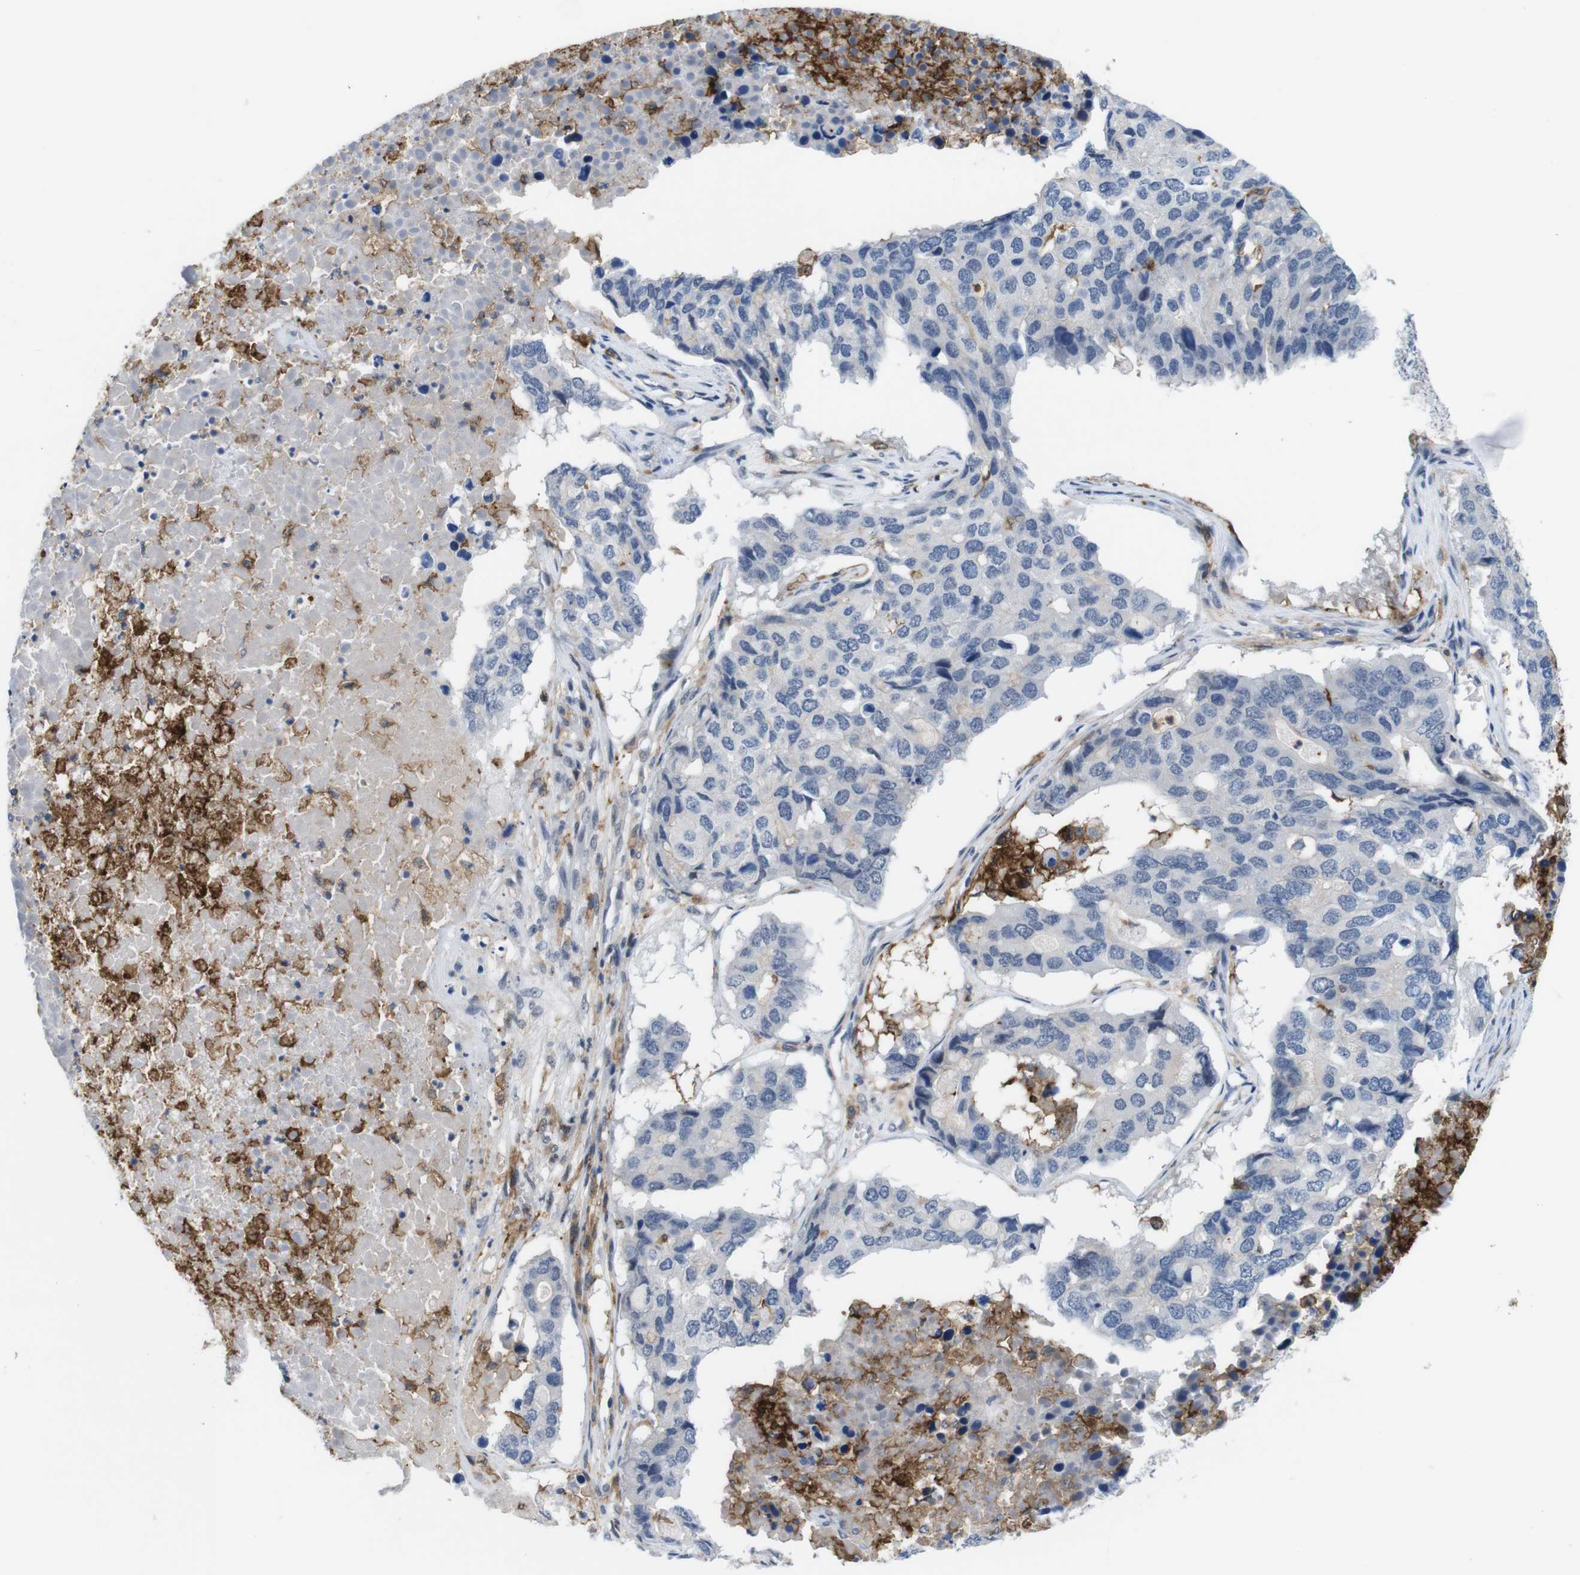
{"staining": {"intensity": "negative", "quantity": "none", "location": "none"}, "tissue": "pancreatic cancer", "cell_type": "Tumor cells", "image_type": "cancer", "snomed": [{"axis": "morphology", "description": "Adenocarcinoma, NOS"}, {"axis": "topography", "description": "Pancreas"}], "caption": "There is no significant expression in tumor cells of pancreatic cancer.", "gene": "CD300C", "patient": {"sex": "male", "age": 50}}